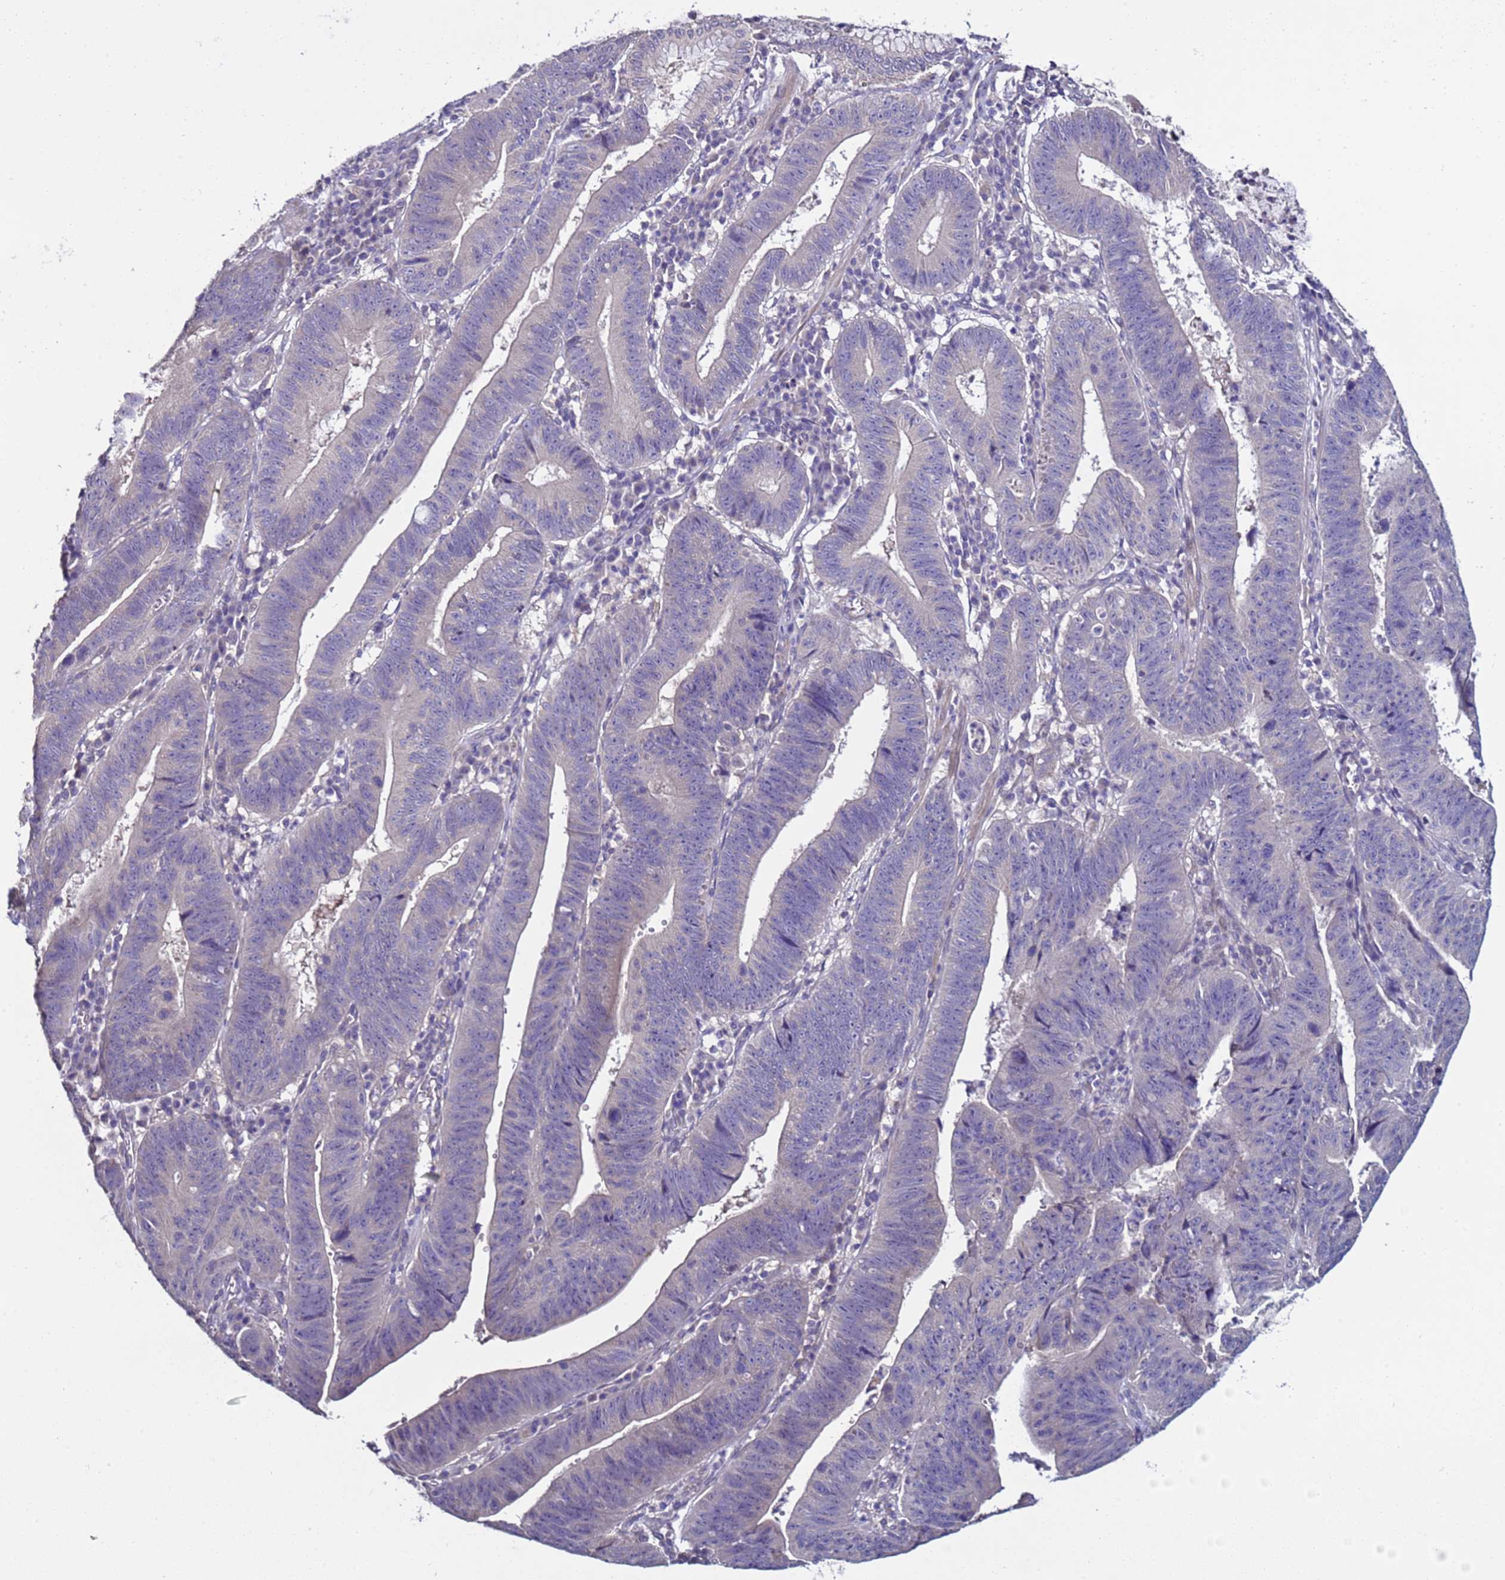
{"staining": {"intensity": "negative", "quantity": "none", "location": "none"}, "tissue": "stomach cancer", "cell_type": "Tumor cells", "image_type": "cancer", "snomed": [{"axis": "morphology", "description": "Adenocarcinoma, NOS"}, {"axis": "topography", "description": "Stomach"}], "caption": "A photomicrograph of human adenocarcinoma (stomach) is negative for staining in tumor cells.", "gene": "RABL2B", "patient": {"sex": "male", "age": 59}}